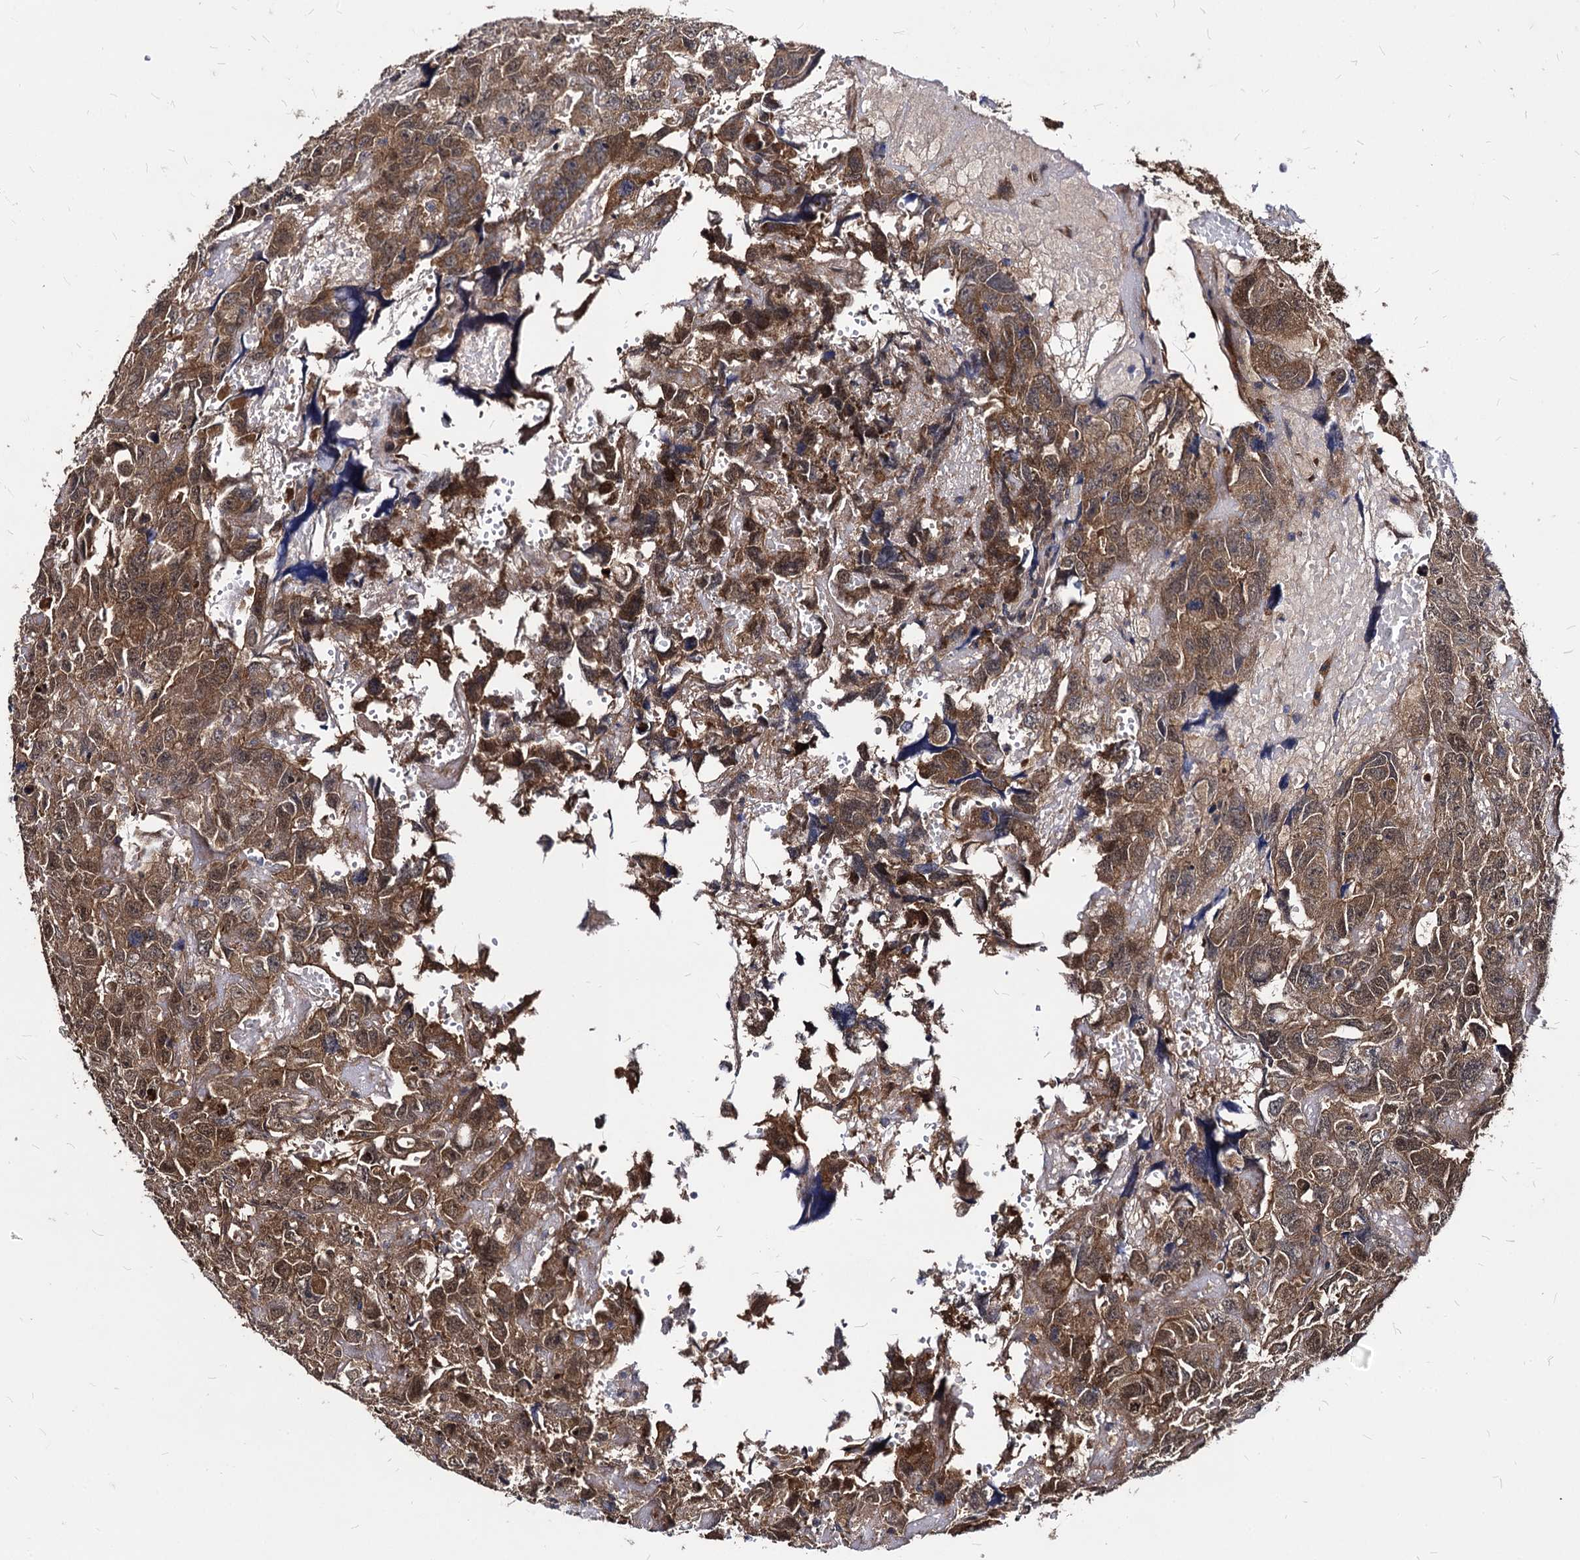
{"staining": {"intensity": "moderate", "quantity": ">75%", "location": "cytoplasmic/membranous,nuclear"}, "tissue": "testis cancer", "cell_type": "Tumor cells", "image_type": "cancer", "snomed": [{"axis": "morphology", "description": "Carcinoma, Embryonal, NOS"}, {"axis": "topography", "description": "Testis"}], "caption": "Immunohistochemical staining of testis cancer (embryonal carcinoma) shows medium levels of moderate cytoplasmic/membranous and nuclear positivity in about >75% of tumor cells.", "gene": "NME1", "patient": {"sex": "male", "age": 45}}